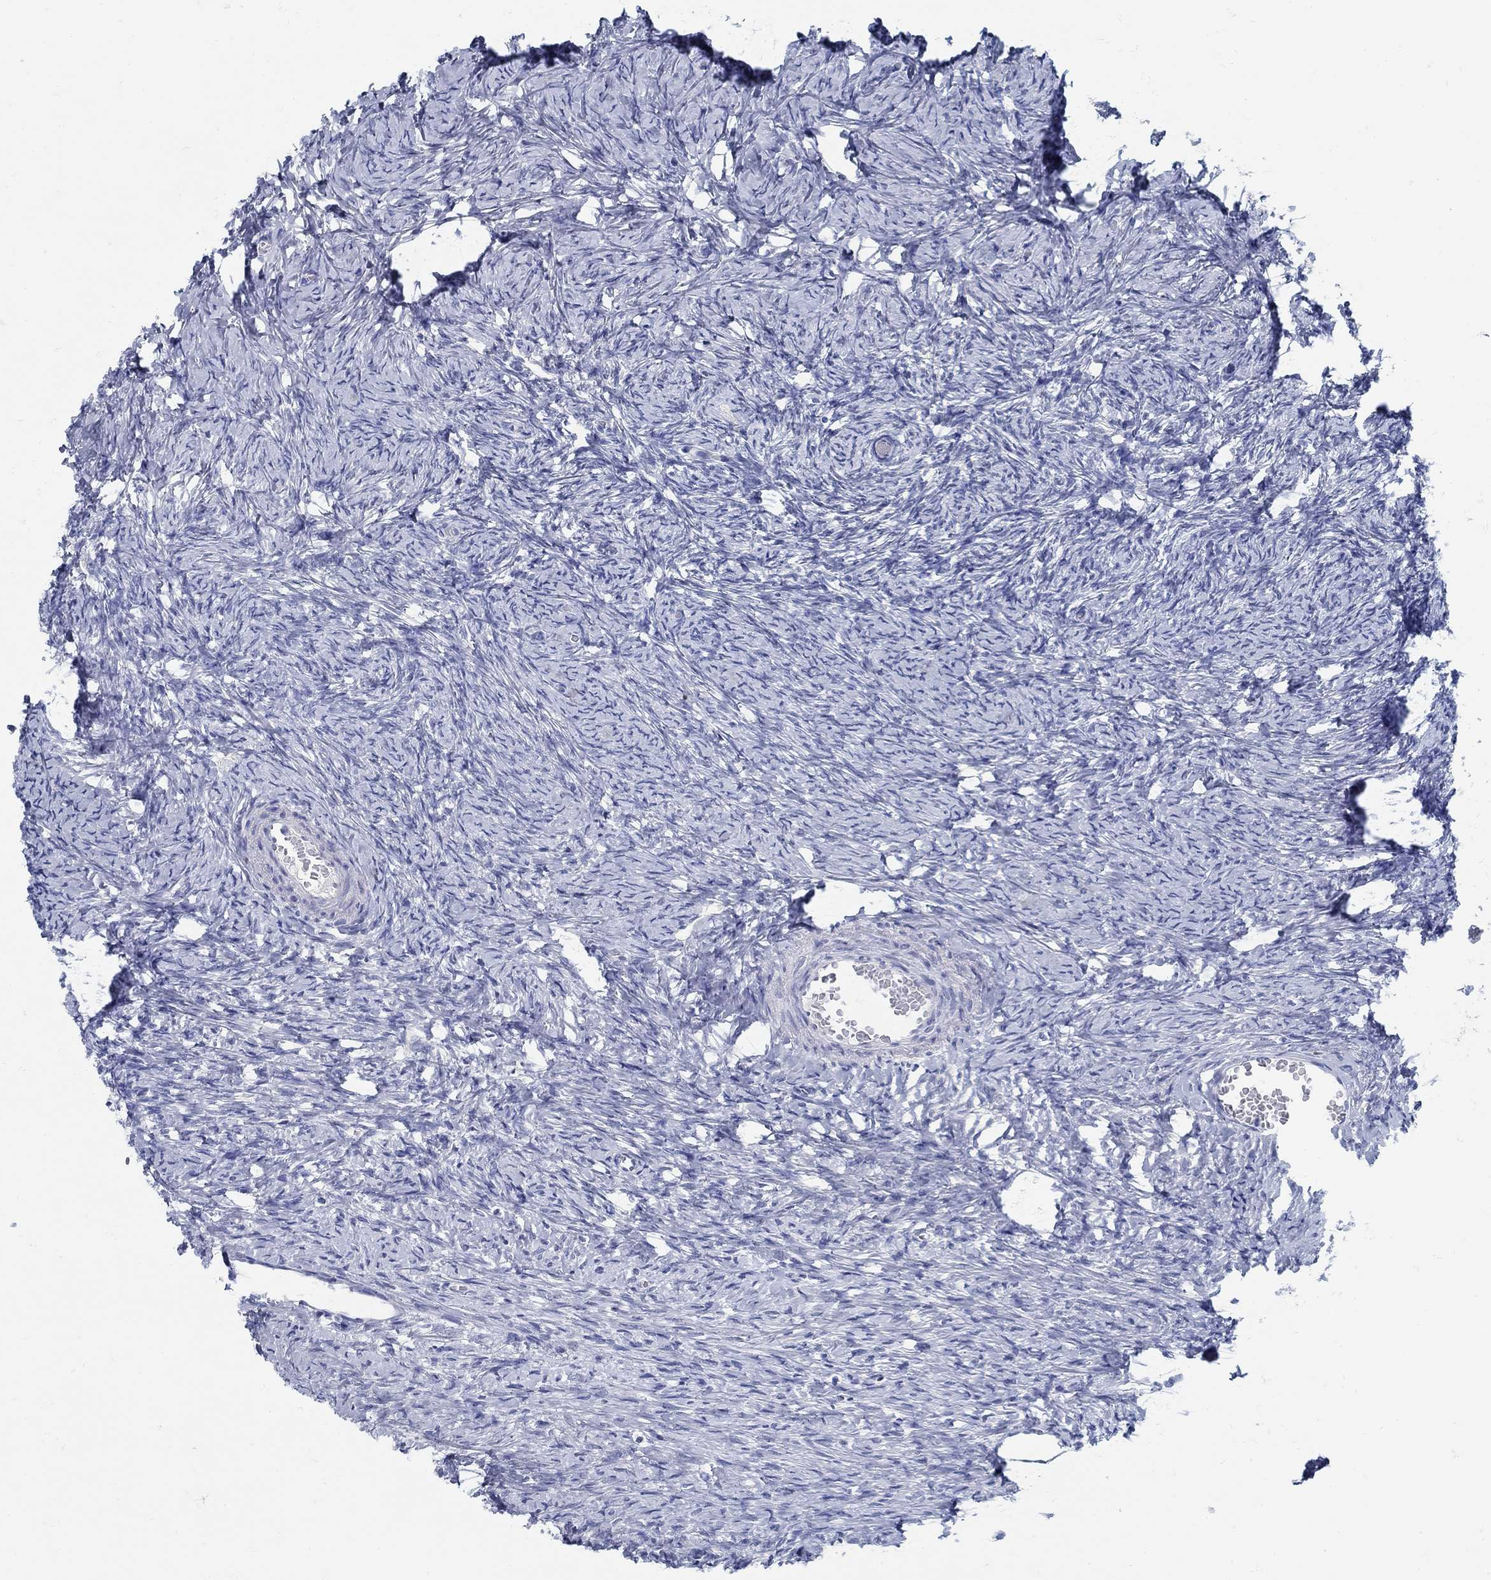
{"staining": {"intensity": "negative", "quantity": "none", "location": "none"}, "tissue": "ovary", "cell_type": "Follicle cells", "image_type": "normal", "snomed": [{"axis": "morphology", "description": "Normal tissue, NOS"}, {"axis": "topography", "description": "Ovary"}], "caption": "IHC image of benign ovary stained for a protein (brown), which displays no positivity in follicle cells. (Stains: DAB immunohistochemistry with hematoxylin counter stain, Microscopy: brightfield microscopy at high magnification).", "gene": "ZFAND4", "patient": {"sex": "female", "age": 39}}